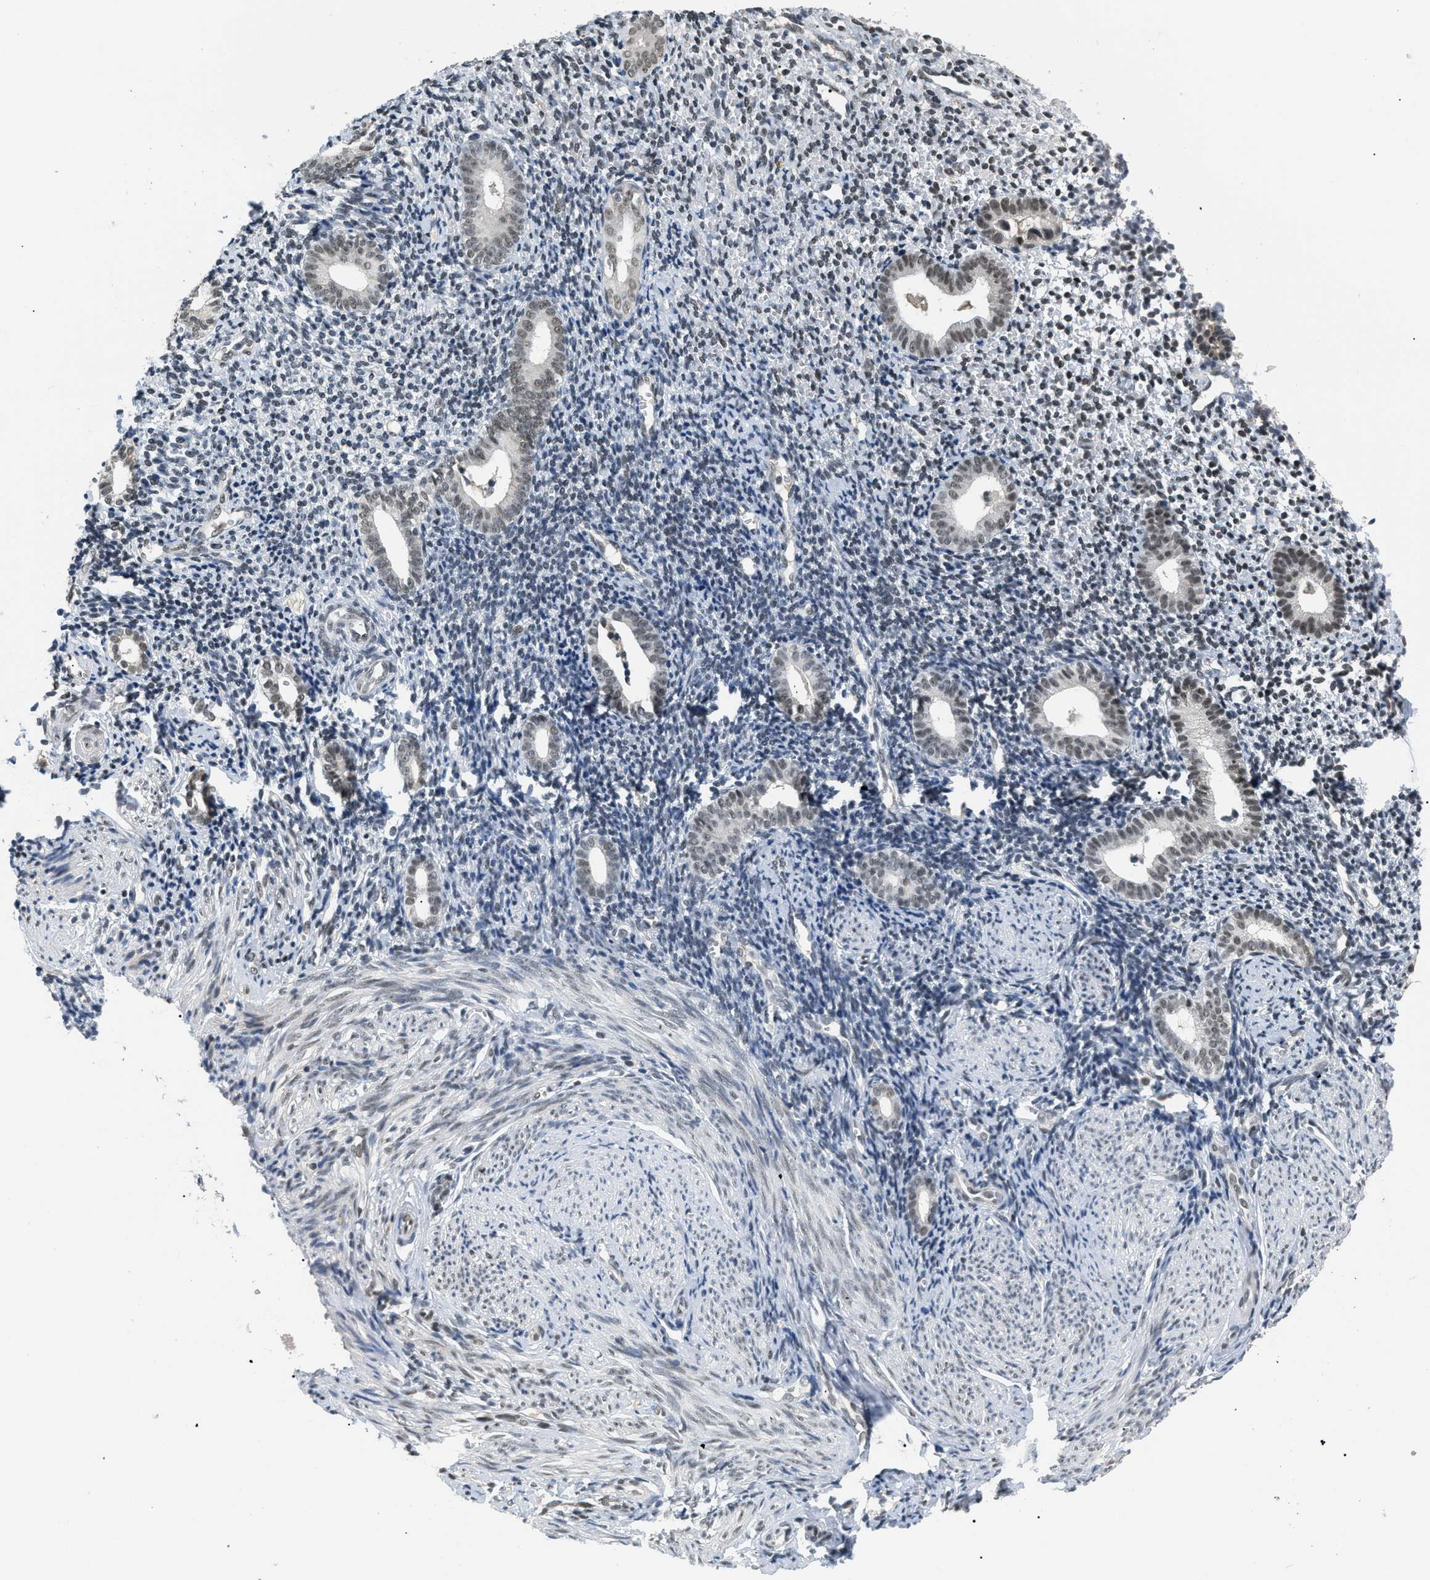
{"staining": {"intensity": "negative", "quantity": "none", "location": "none"}, "tissue": "endometrium", "cell_type": "Cells in endometrial stroma", "image_type": "normal", "snomed": [{"axis": "morphology", "description": "Normal tissue, NOS"}, {"axis": "topography", "description": "Endometrium"}], "caption": "Immunohistochemistry micrograph of normal endometrium: endometrium stained with DAB displays no significant protein staining in cells in endometrial stroma.", "gene": "MZF1", "patient": {"sex": "female", "age": 50}}